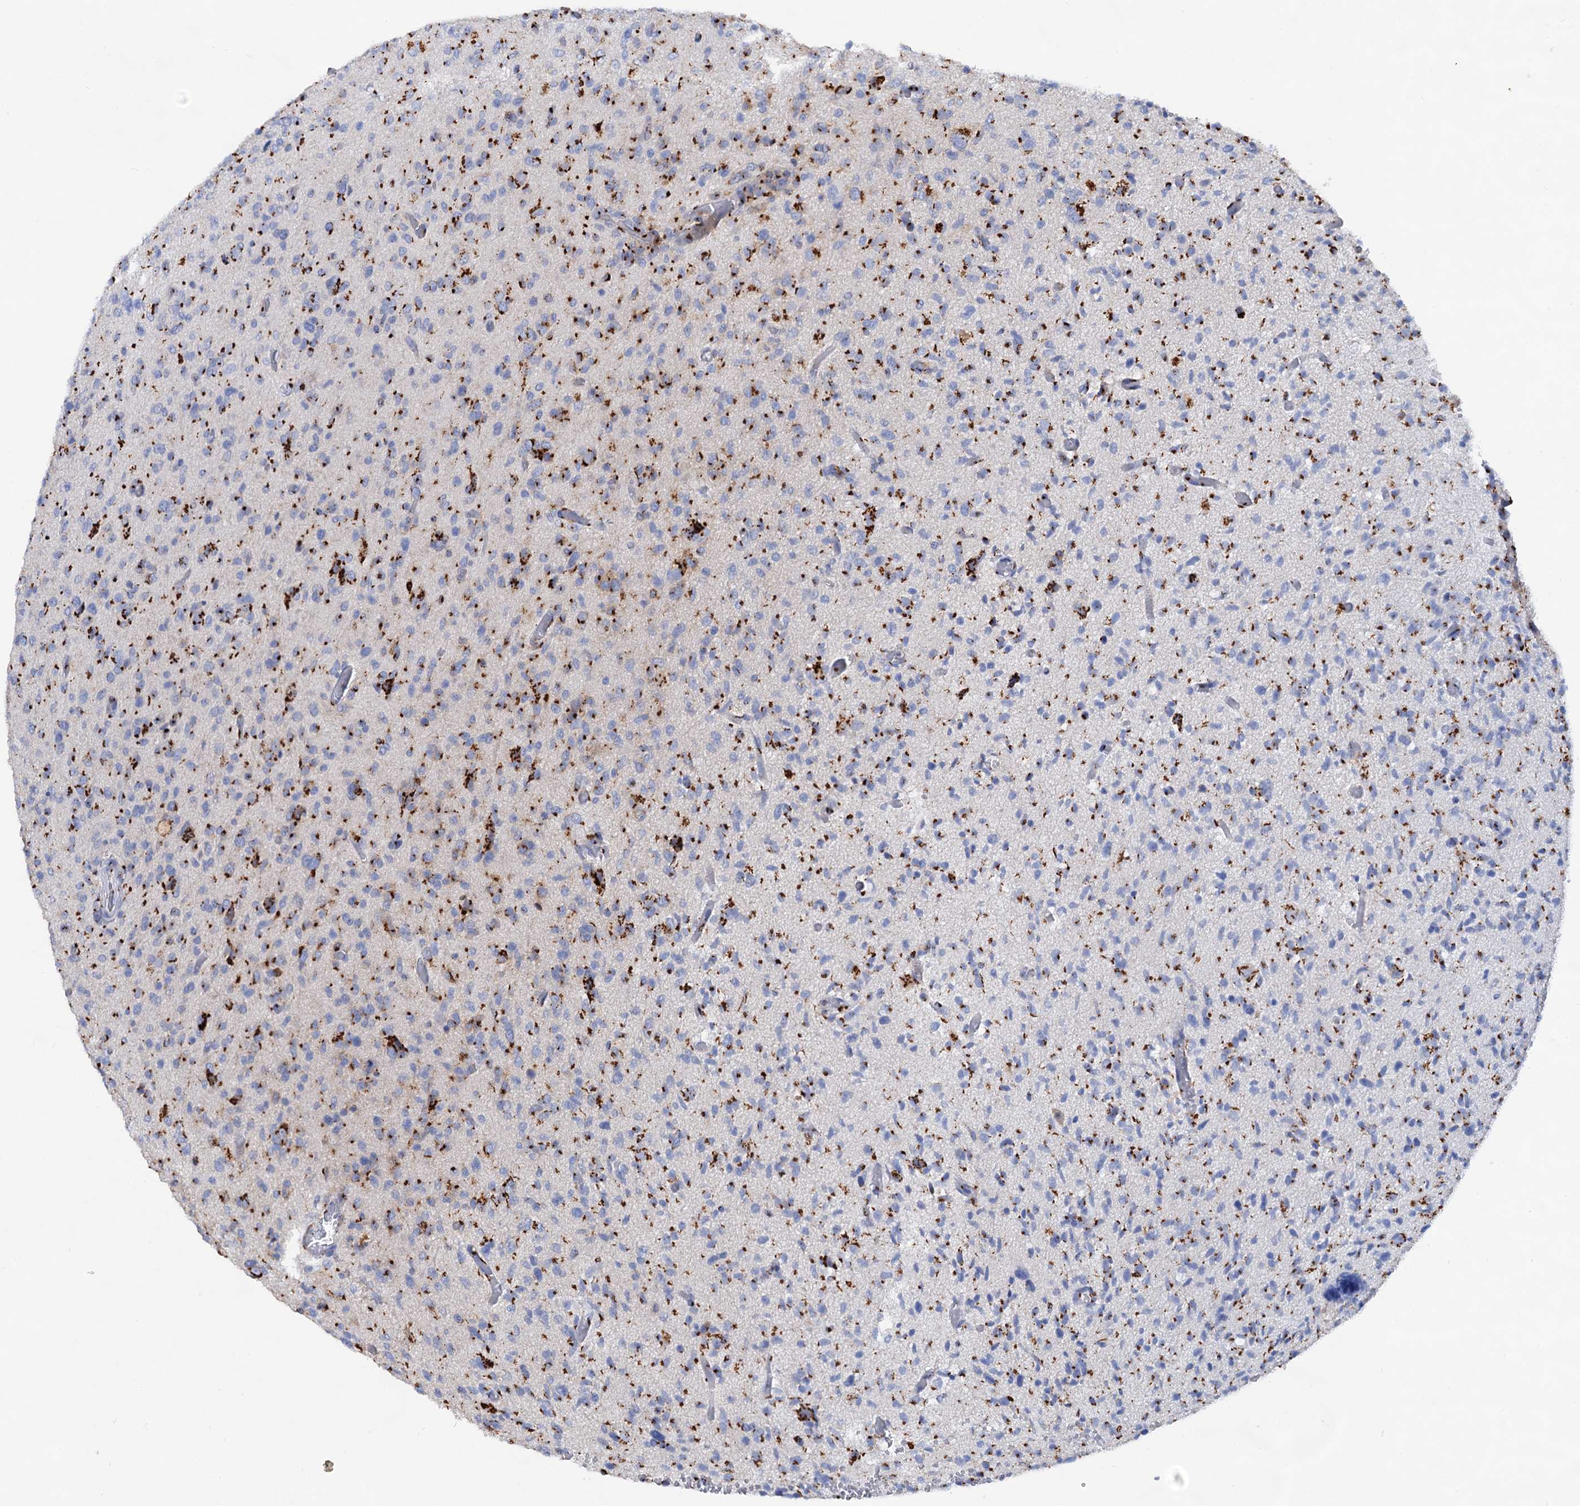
{"staining": {"intensity": "strong", "quantity": "25%-75%", "location": "cytoplasmic/membranous"}, "tissue": "glioma", "cell_type": "Tumor cells", "image_type": "cancer", "snomed": [{"axis": "morphology", "description": "Glioma, malignant, High grade"}, {"axis": "topography", "description": "Brain"}], "caption": "A high amount of strong cytoplasmic/membranous expression is seen in about 25%-75% of tumor cells in high-grade glioma (malignant) tissue.", "gene": "TM9SF3", "patient": {"sex": "female", "age": 57}}